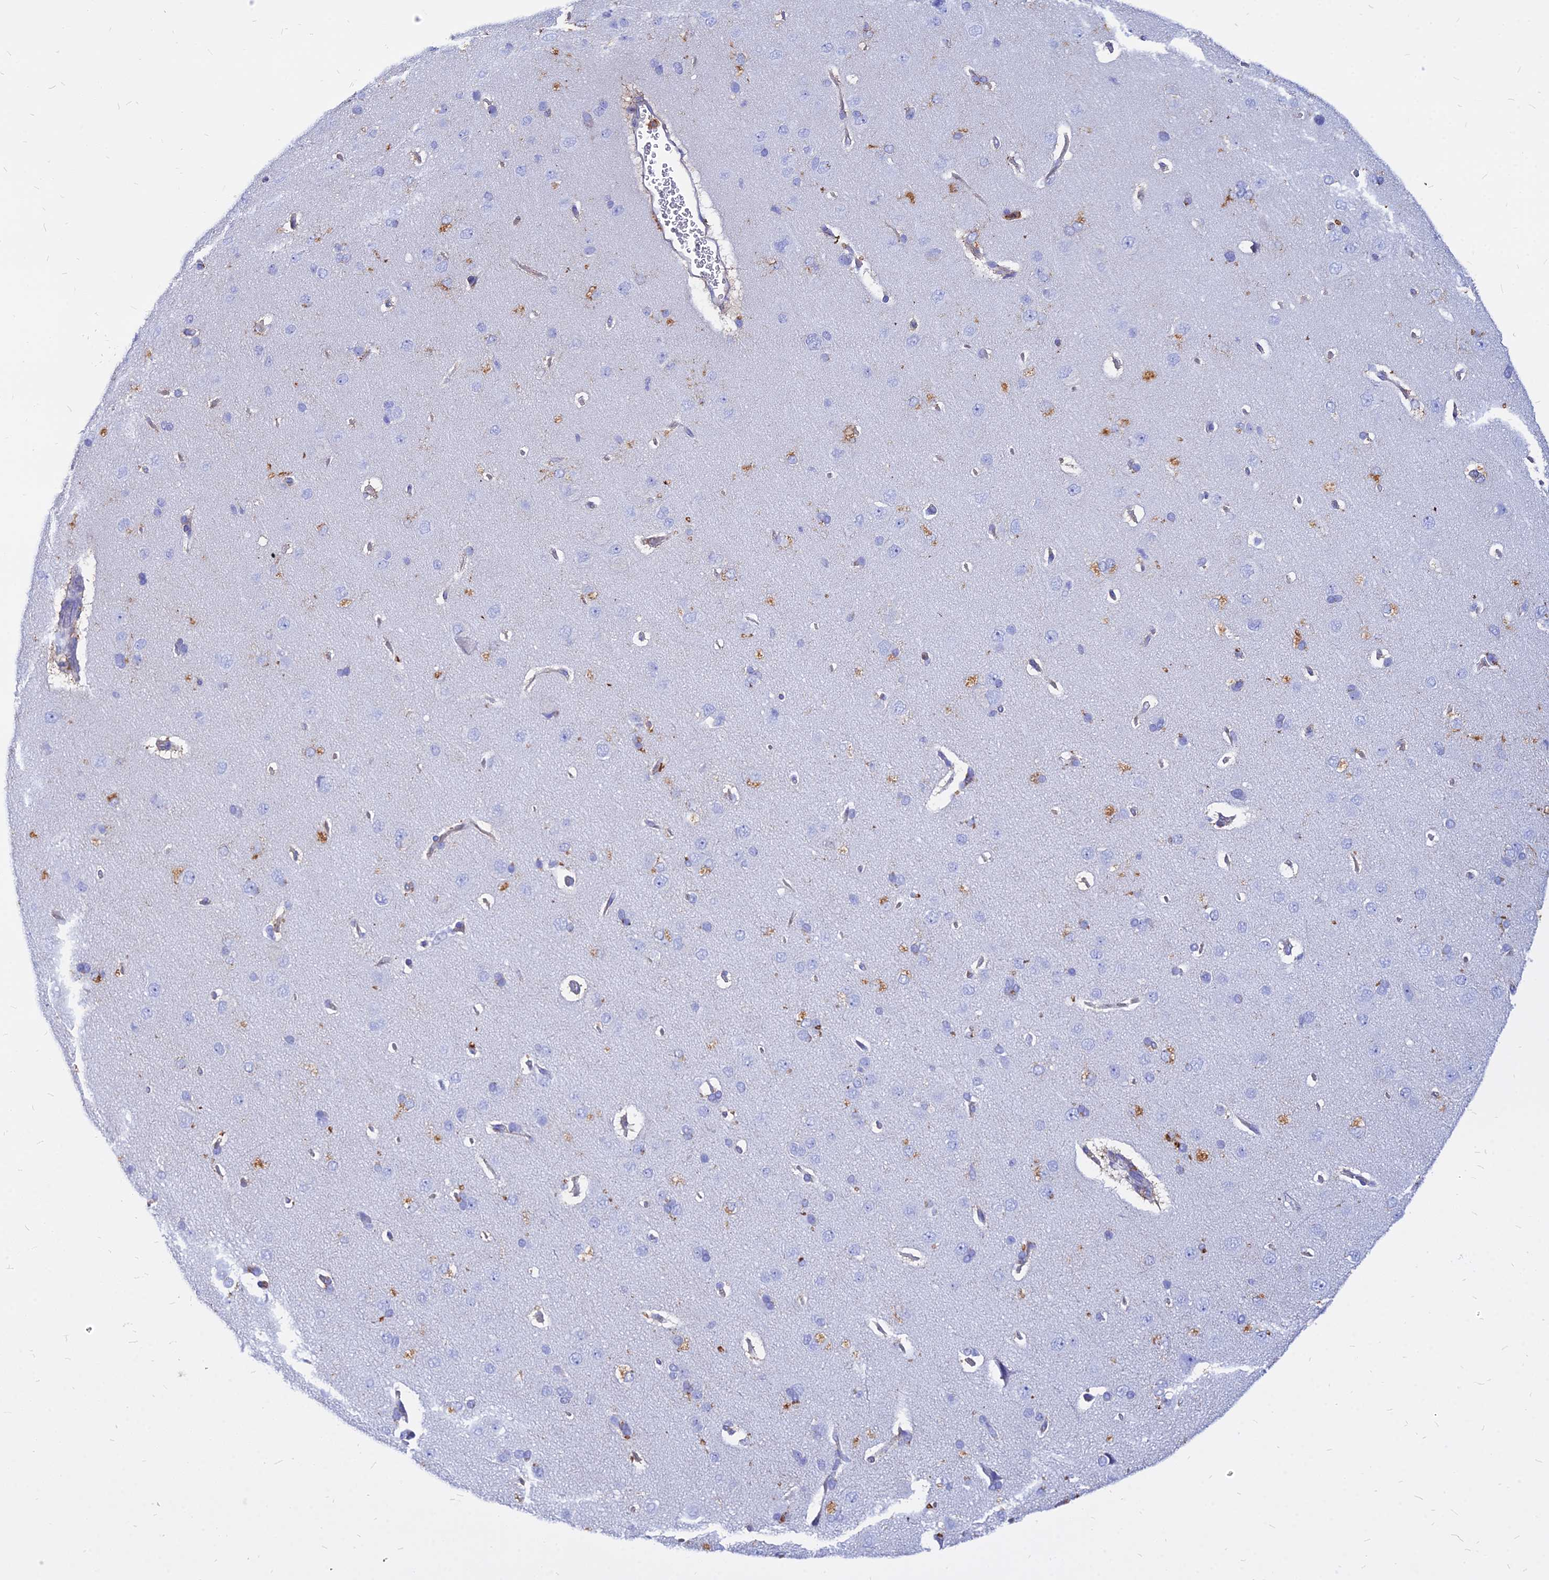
{"staining": {"intensity": "weak", "quantity": ">75%", "location": "cytoplasmic/membranous"}, "tissue": "cerebral cortex", "cell_type": "Endothelial cells", "image_type": "normal", "snomed": [{"axis": "morphology", "description": "Normal tissue, NOS"}, {"axis": "topography", "description": "Cerebral cortex"}], "caption": "Cerebral cortex stained with DAB IHC shows low levels of weak cytoplasmic/membranous positivity in about >75% of endothelial cells.", "gene": "AGTRAP", "patient": {"sex": "male", "age": 62}}